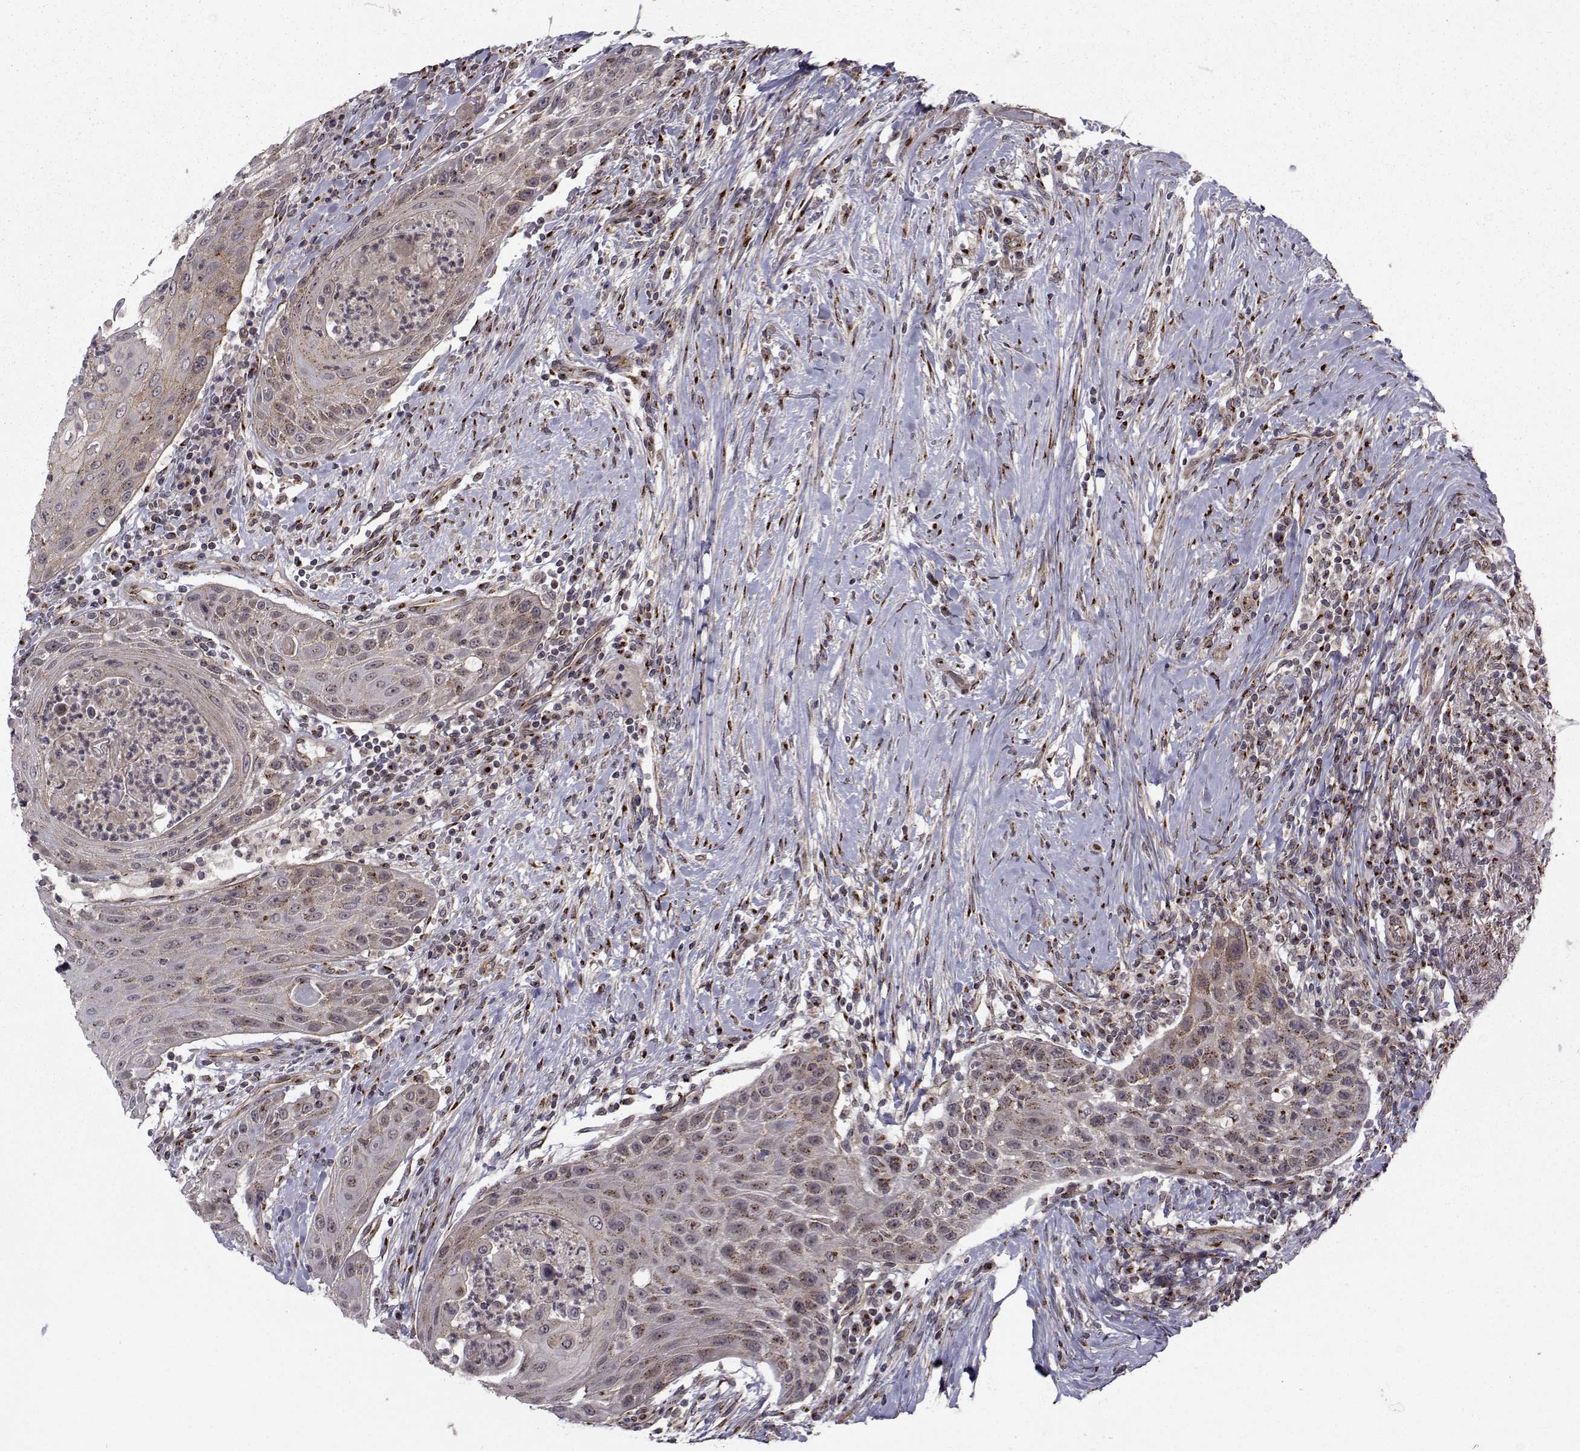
{"staining": {"intensity": "weak", "quantity": "25%-75%", "location": "cytoplasmic/membranous"}, "tissue": "head and neck cancer", "cell_type": "Tumor cells", "image_type": "cancer", "snomed": [{"axis": "morphology", "description": "Squamous cell carcinoma, NOS"}, {"axis": "topography", "description": "Head-Neck"}], "caption": "The micrograph demonstrates immunohistochemical staining of head and neck squamous cell carcinoma. There is weak cytoplasmic/membranous expression is appreciated in approximately 25%-75% of tumor cells.", "gene": "ATP6V1C2", "patient": {"sex": "male", "age": 69}}